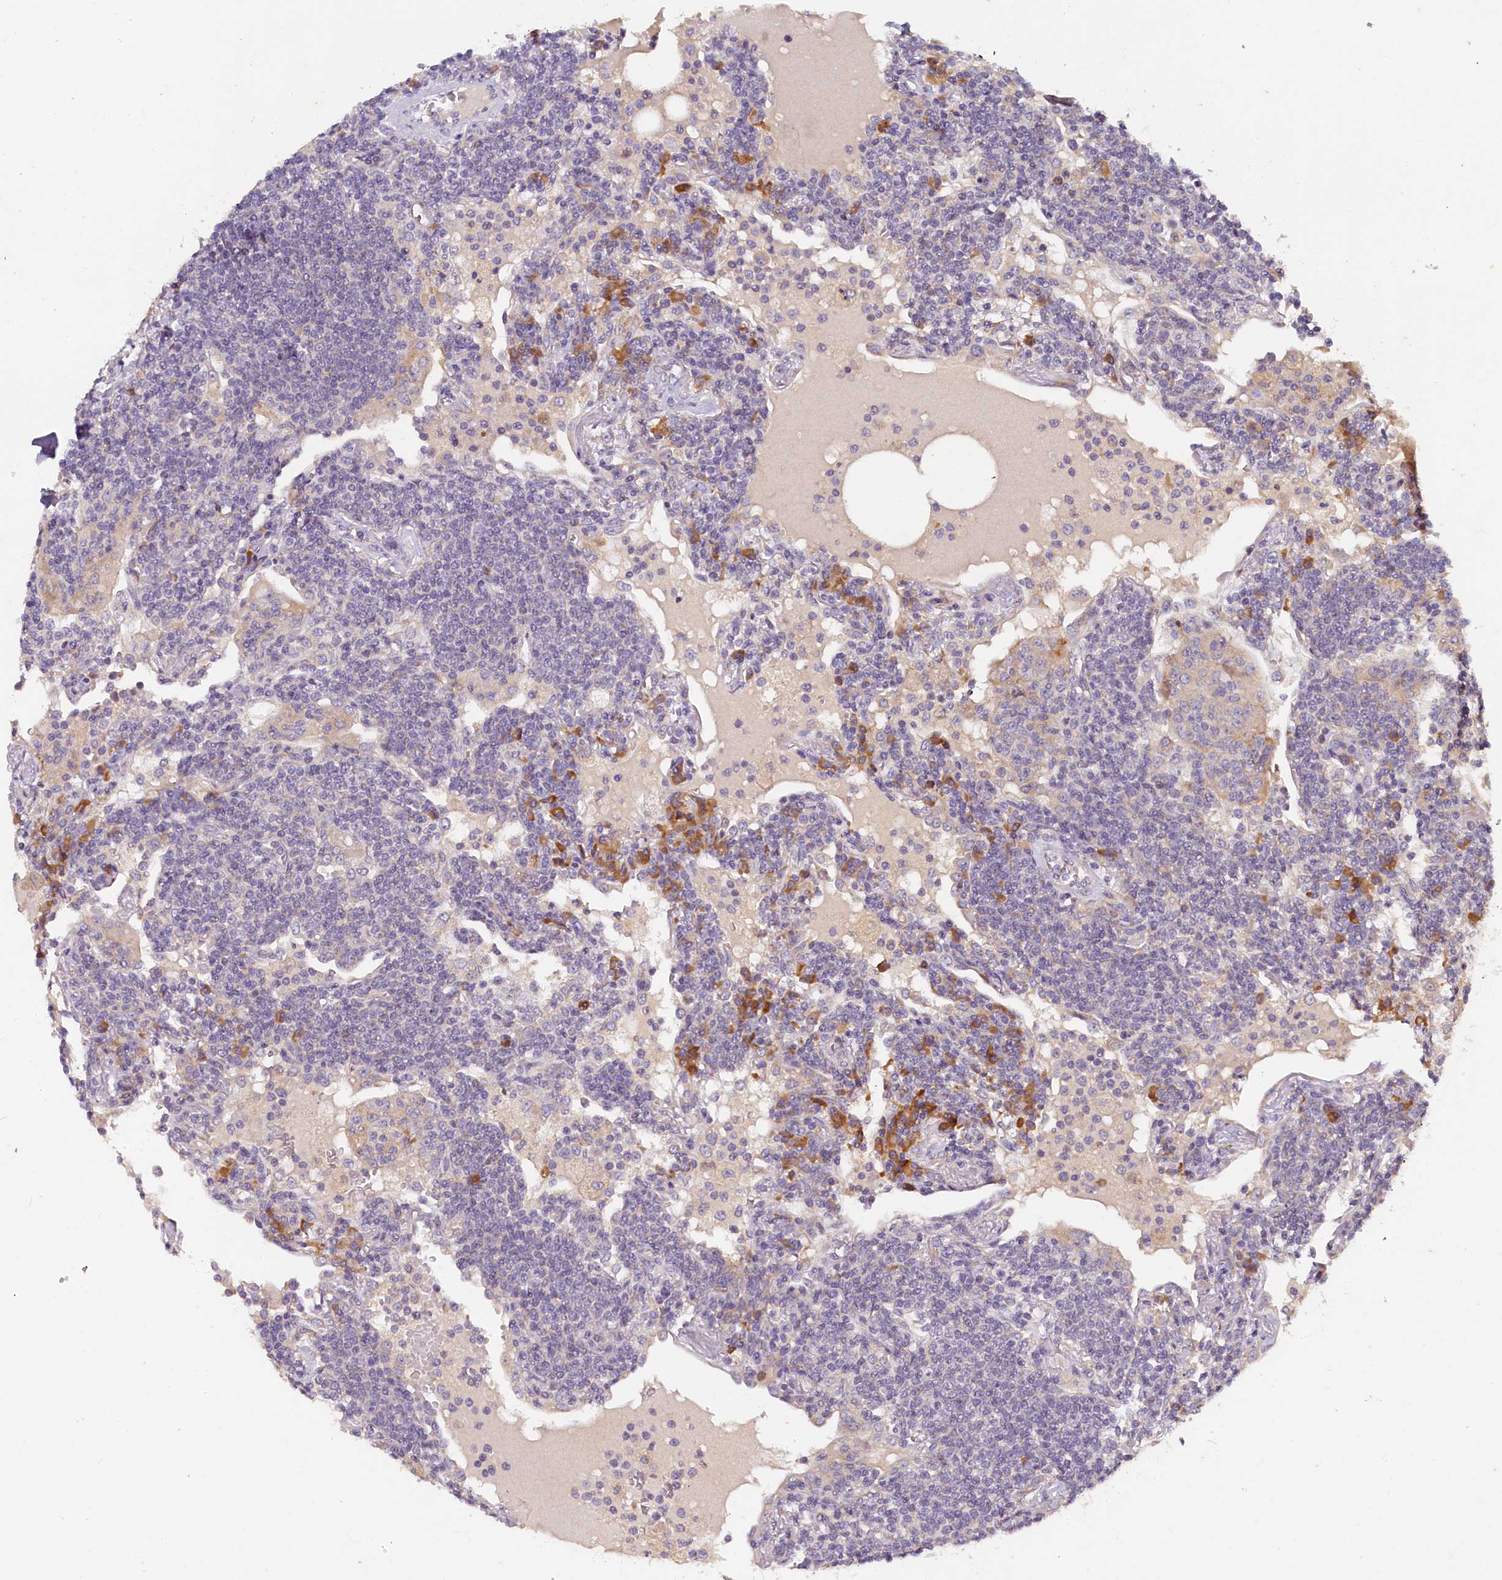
{"staining": {"intensity": "negative", "quantity": "none", "location": "none"}, "tissue": "lymphoma", "cell_type": "Tumor cells", "image_type": "cancer", "snomed": [{"axis": "morphology", "description": "Malignant lymphoma, non-Hodgkin's type, Low grade"}, {"axis": "topography", "description": "Lung"}], "caption": "A micrograph of lymphoma stained for a protein exhibits no brown staining in tumor cells.", "gene": "ST7L", "patient": {"sex": "female", "age": 71}}